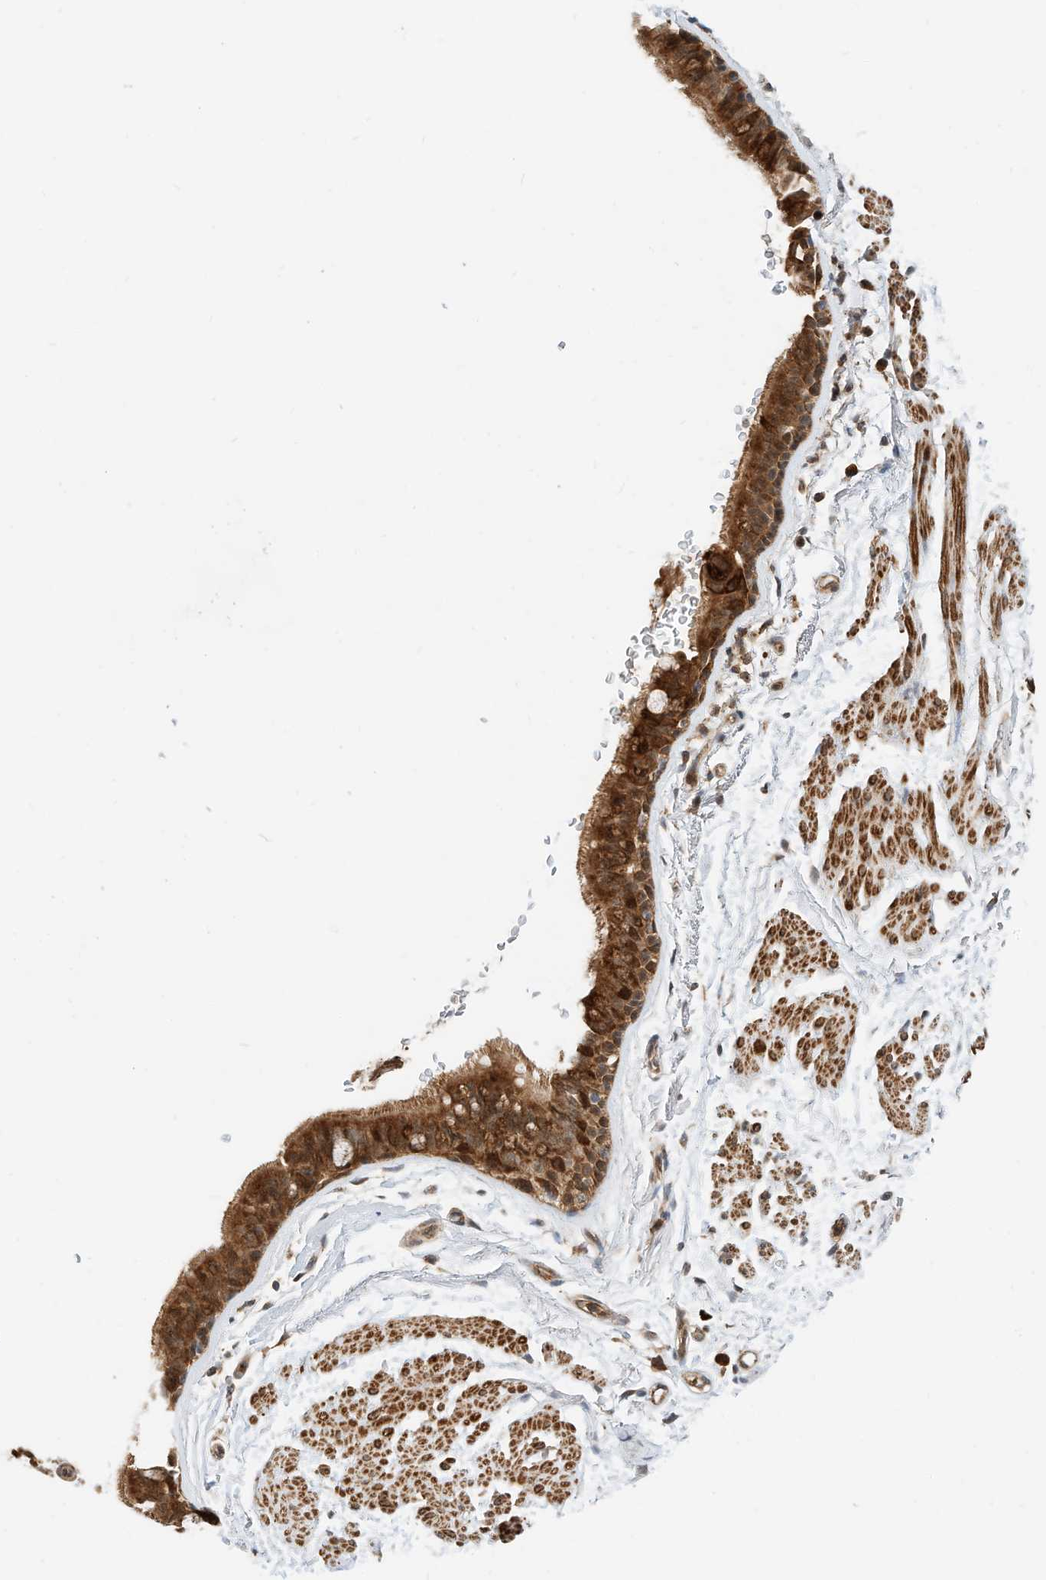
{"staining": {"intensity": "strong", "quantity": ">75%", "location": "cytoplasmic/membranous"}, "tissue": "bronchus", "cell_type": "Respiratory epithelial cells", "image_type": "normal", "snomed": [{"axis": "morphology", "description": "Normal tissue, NOS"}, {"axis": "topography", "description": "Lymph node"}, {"axis": "topography", "description": "Bronchus"}], "caption": "Strong cytoplasmic/membranous expression is appreciated in approximately >75% of respiratory epithelial cells in benign bronchus.", "gene": "CPAMD8", "patient": {"sex": "female", "age": 70}}